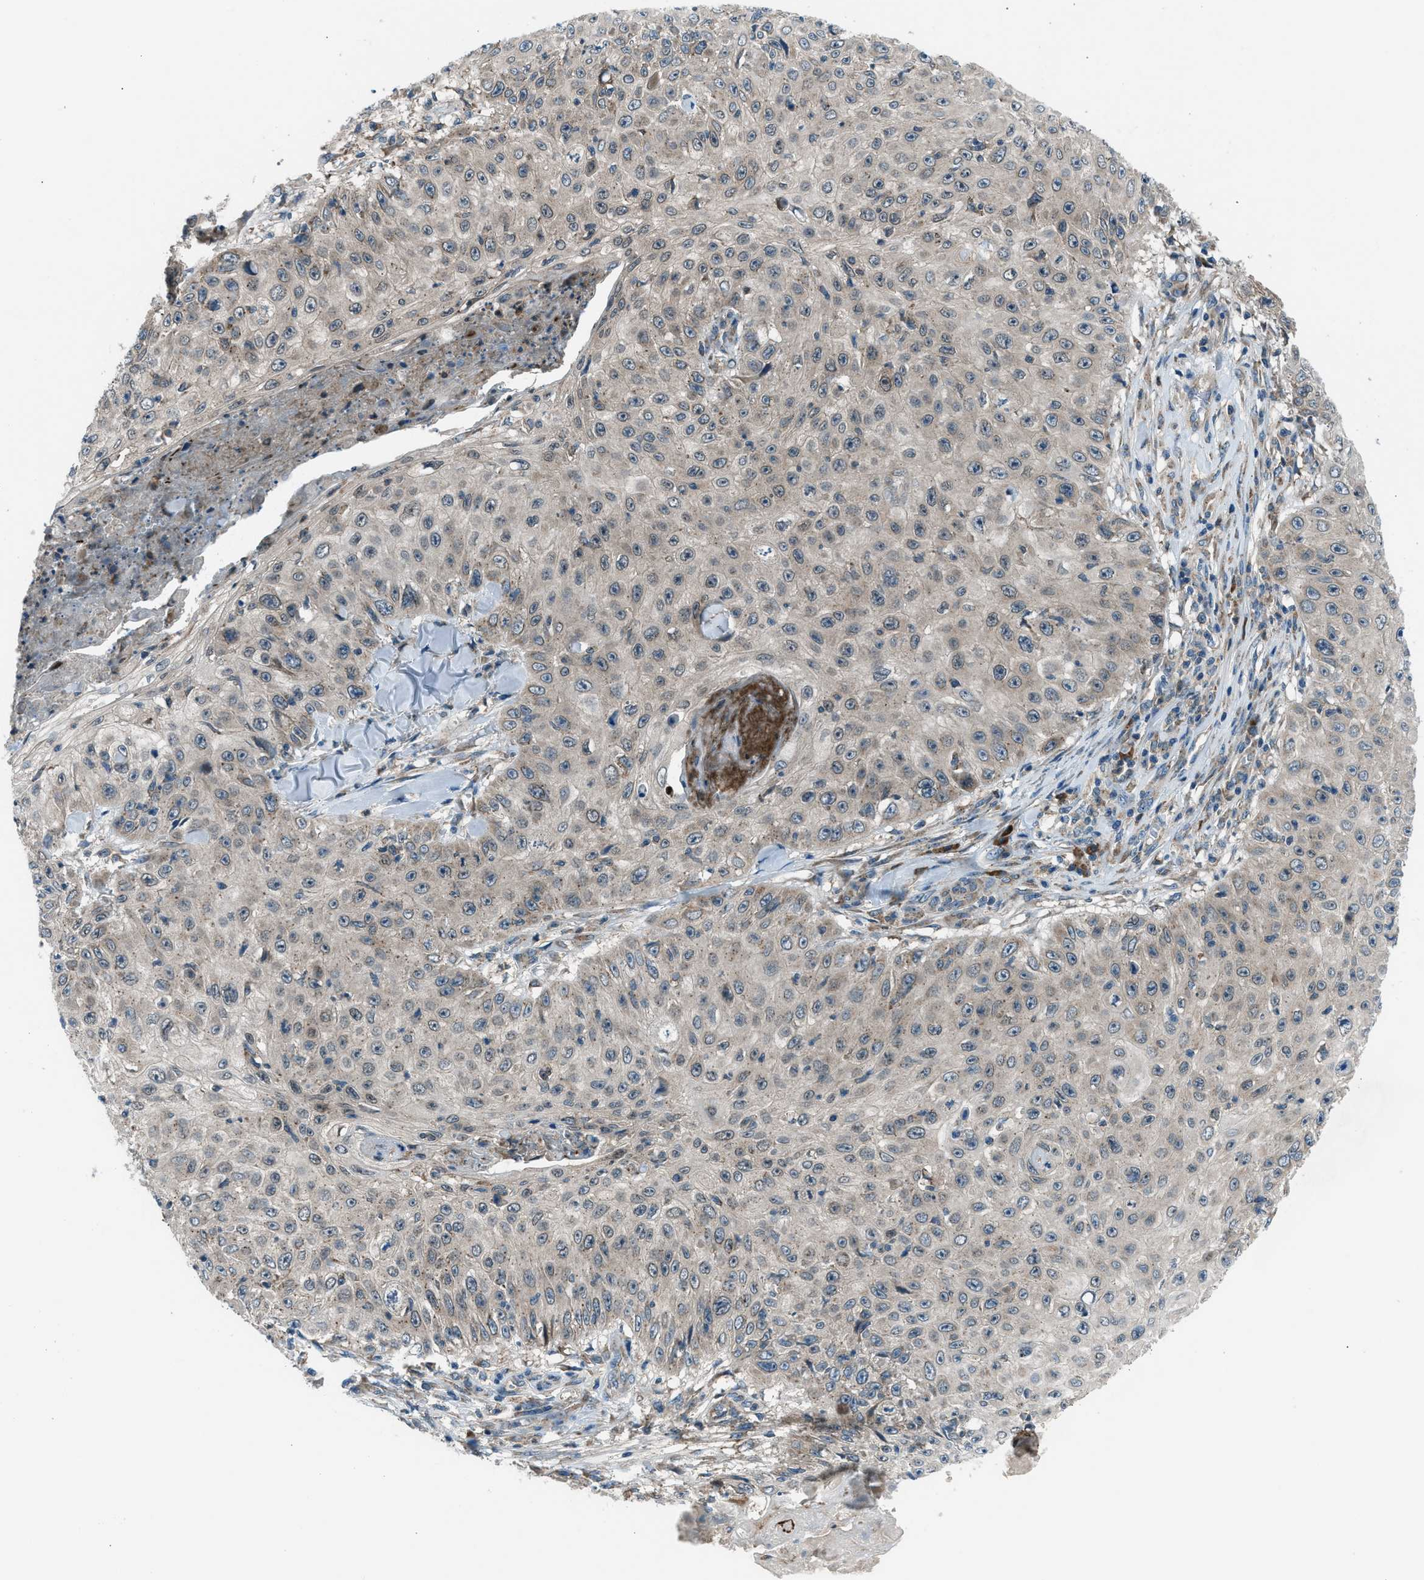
{"staining": {"intensity": "weak", "quantity": ">75%", "location": "cytoplasmic/membranous"}, "tissue": "skin cancer", "cell_type": "Tumor cells", "image_type": "cancer", "snomed": [{"axis": "morphology", "description": "Squamous cell carcinoma, NOS"}, {"axis": "topography", "description": "Skin"}], "caption": "Immunohistochemistry (IHC) image of squamous cell carcinoma (skin) stained for a protein (brown), which shows low levels of weak cytoplasmic/membranous expression in about >75% of tumor cells.", "gene": "EDARADD", "patient": {"sex": "male", "age": 86}}